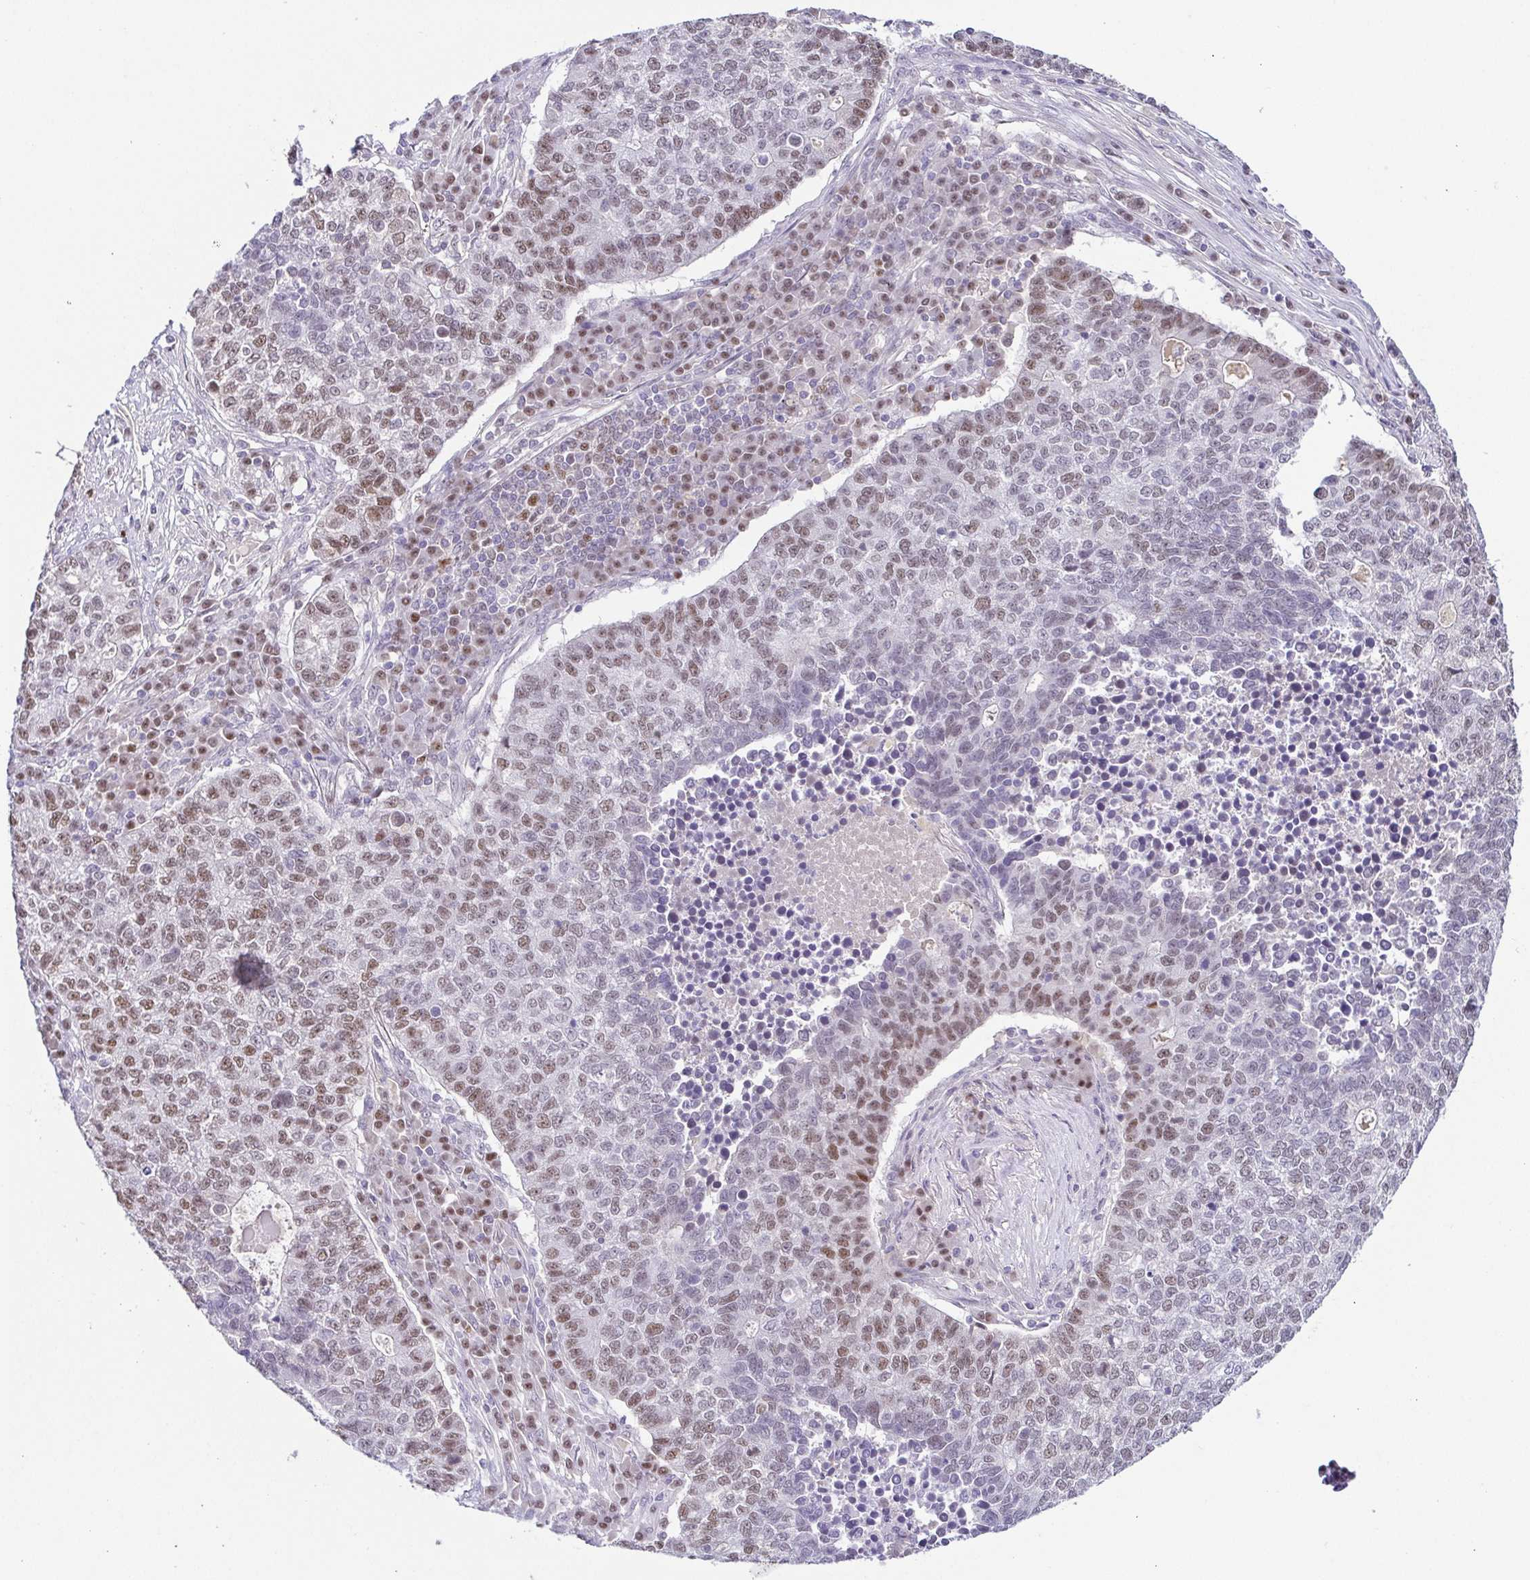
{"staining": {"intensity": "moderate", "quantity": "25%-75%", "location": "nuclear"}, "tissue": "lung cancer", "cell_type": "Tumor cells", "image_type": "cancer", "snomed": [{"axis": "morphology", "description": "Adenocarcinoma, NOS"}, {"axis": "topography", "description": "Lung"}], "caption": "Moderate nuclear protein staining is appreciated in about 25%-75% of tumor cells in adenocarcinoma (lung). The staining is performed using DAB brown chromogen to label protein expression. The nuclei are counter-stained blue using hematoxylin.", "gene": "TCF3", "patient": {"sex": "male", "age": 57}}